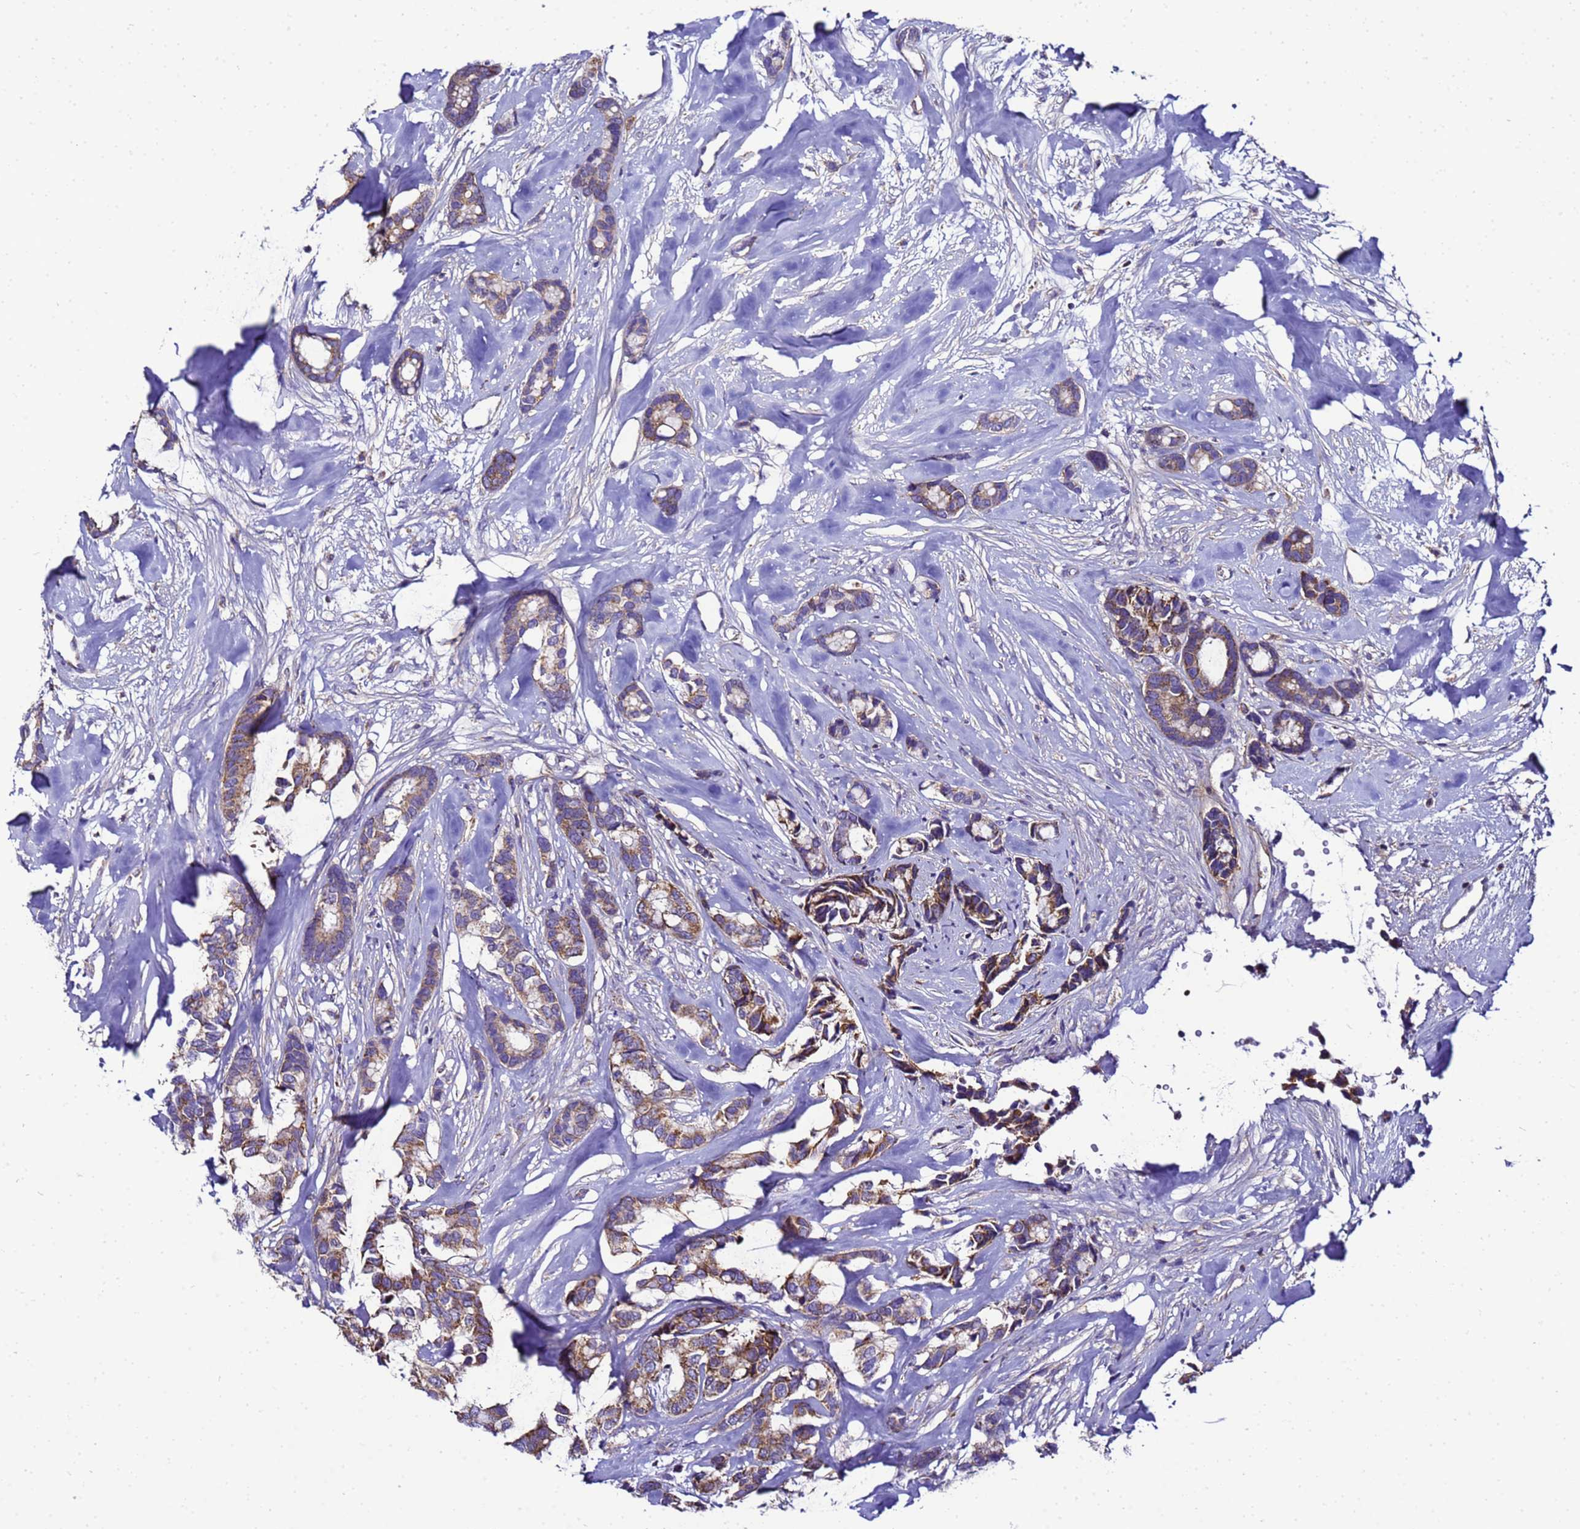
{"staining": {"intensity": "moderate", "quantity": ">75%", "location": "cytoplasmic/membranous"}, "tissue": "breast cancer", "cell_type": "Tumor cells", "image_type": "cancer", "snomed": [{"axis": "morphology", "description": "Duct carcinoma"}, {"axis": "topography", "description": "Breast"}], "caption": "An image of human breast intraductal carcinoma stained for a protein shows moderate cytoplasmic/membranous brown staining in tumor cells.", "gene": "HIGD2A", "patient": {"sex": "female", "age": 87}}